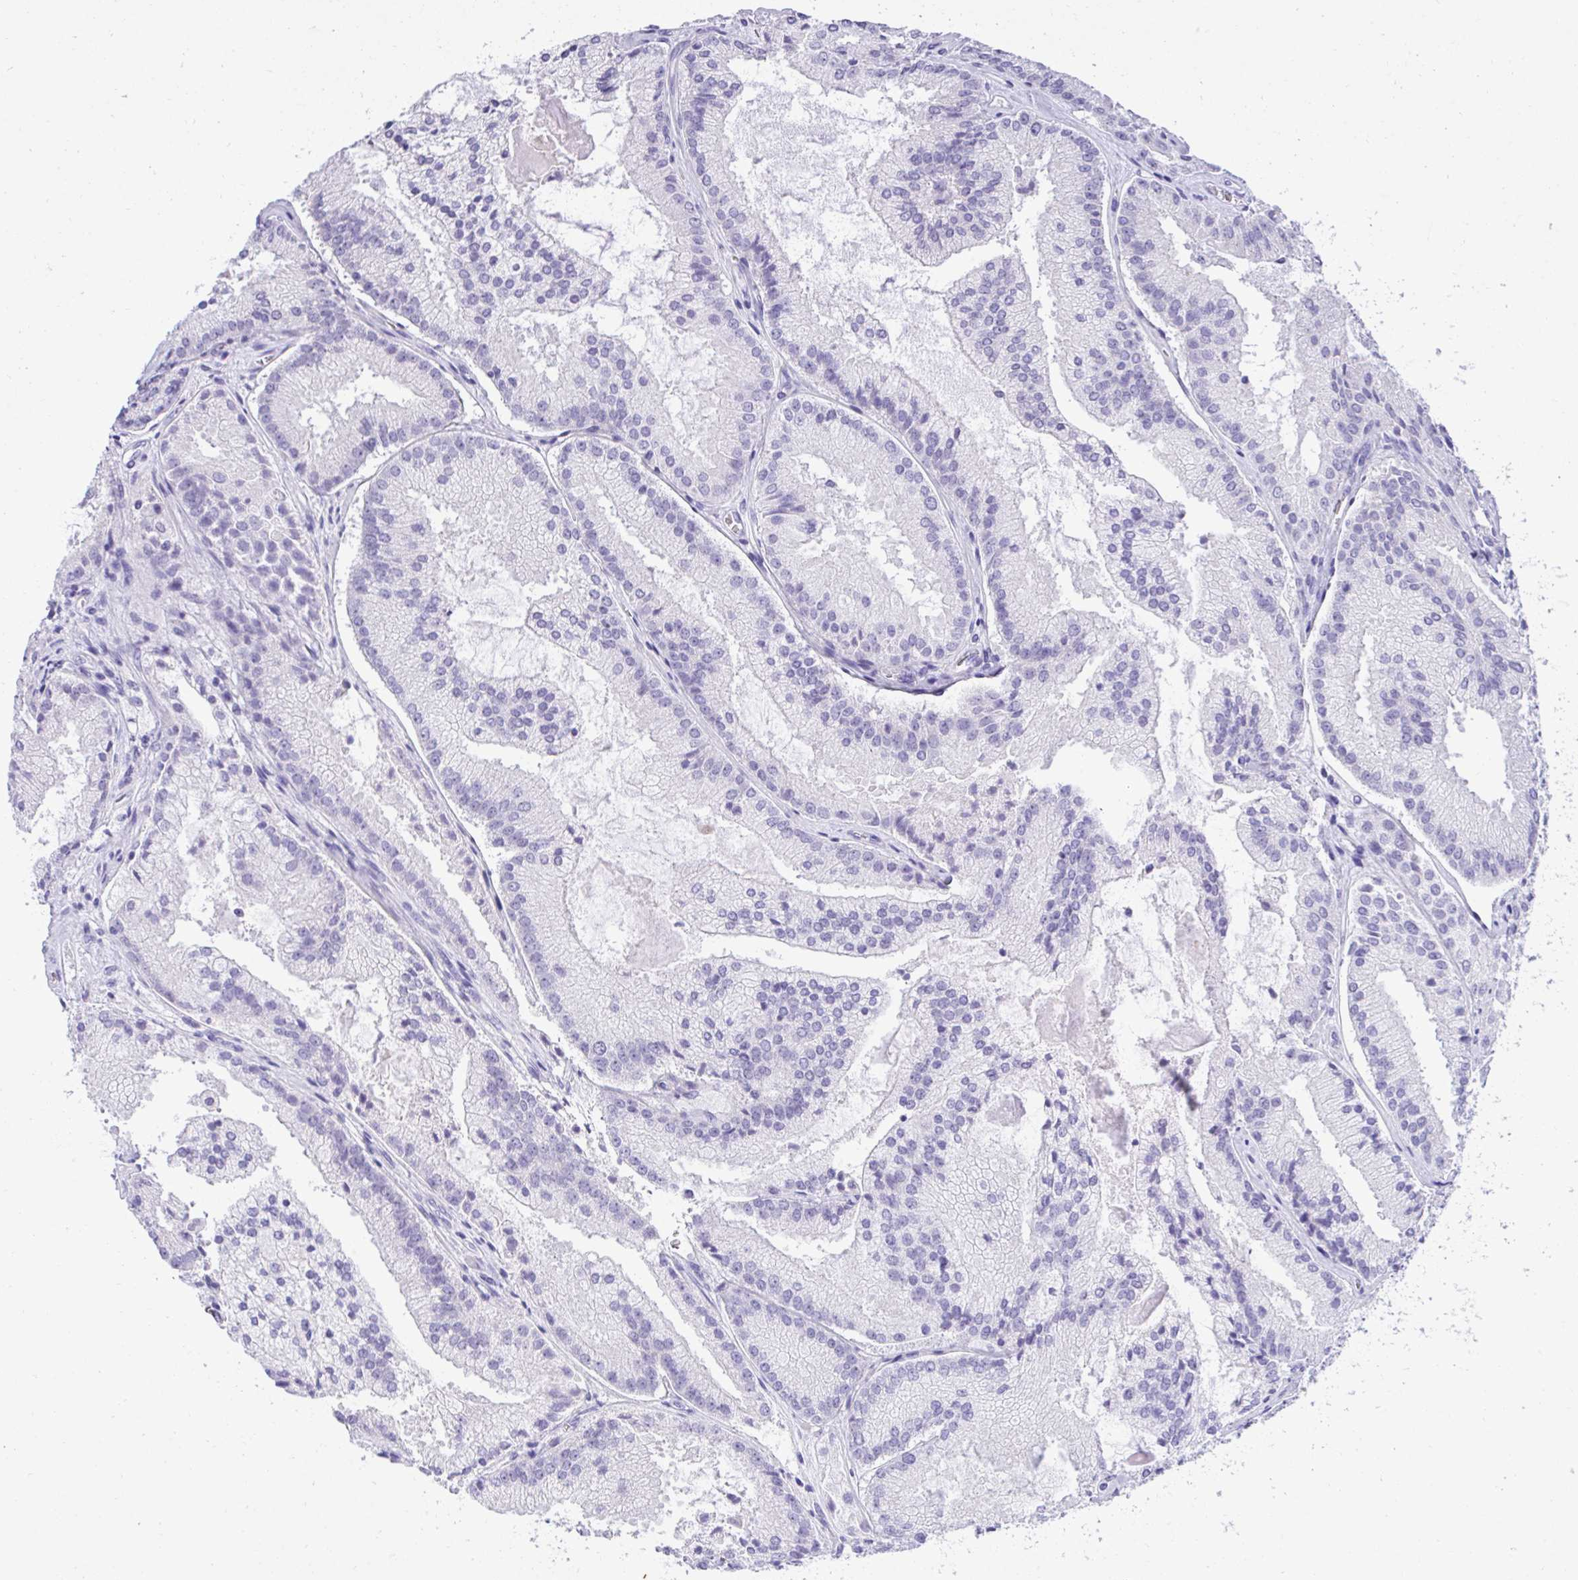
{"staining": {"intensity": "negative", "quantity": "none", "location": "none"}, "tissue": "prostate cancer", "cell_type": "Tumor cells", "image_type": "cancer", "snomed": [{"axis": "morphology", "description": "Adenocarcinoma, High grade"}, {"axis": "topography", "description": "Prostate"}], "caption": "DAB (3,3'-diaminobenzidine) immunohistochemical staining of prostate cancer (adenocarcinoma (high-grade)) shows no significant staining in tumor cells.", "gene": "TMCO5A", "patient": {"sex": "male", "age": 73}}